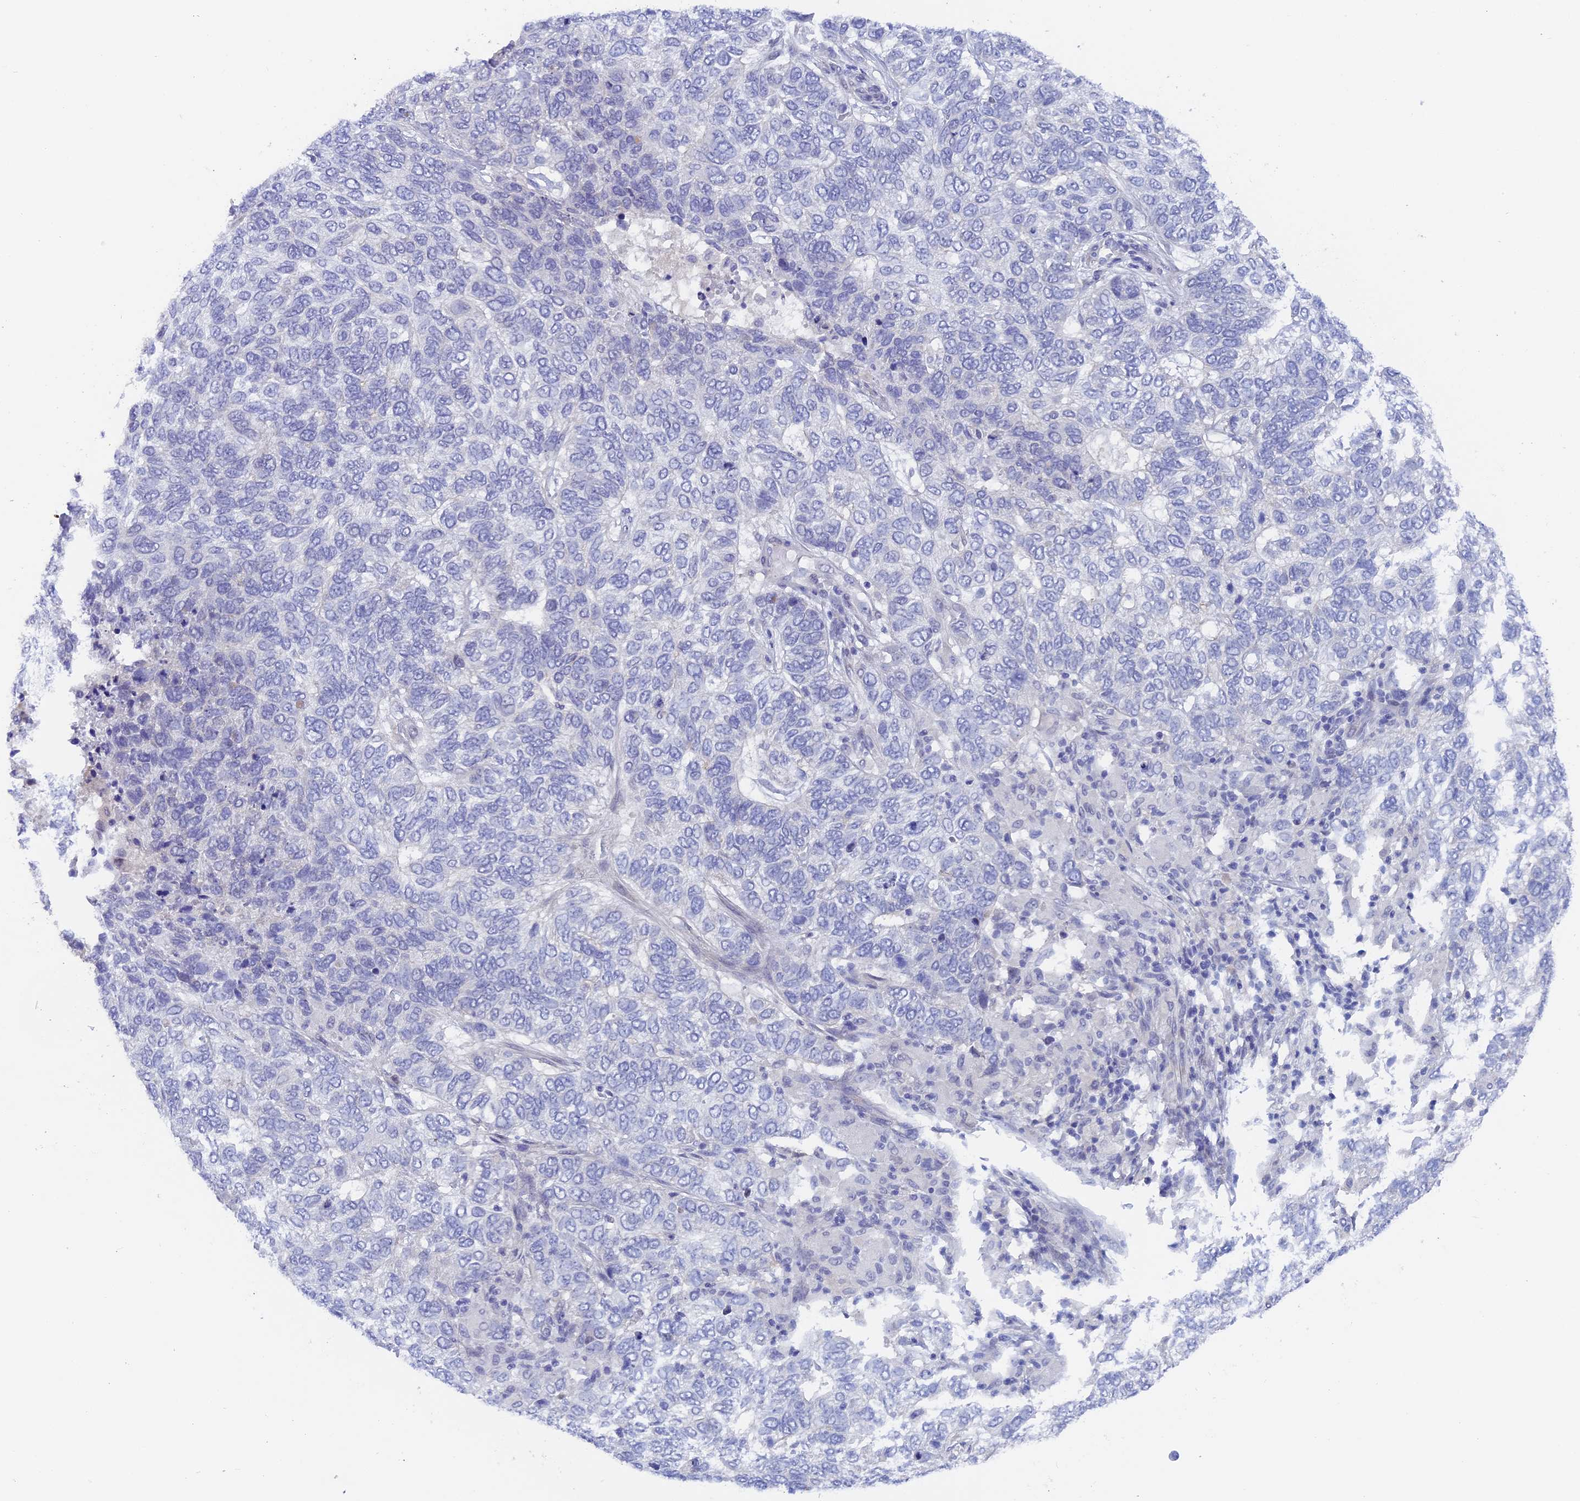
{"staining": {"intensity": "negative", "quantity": "none", "location": "none"}, "tissue": "skin cancer", "cell_type": "Tumor cells", "image_type": "cancer", "snomed": [{"axis": "morphology", "description": "Basal cell carcinoma"}, {"axis": "topography", "description": "Skin"}], "caption": "IHC micrograph of neoplastic tissue: basal cell carcinoma (skin) stained with DAB exhibits no significant protein expression in tumor cells.", "gene": "DACT3", "patient": {"sex": "female", "age": 65}}